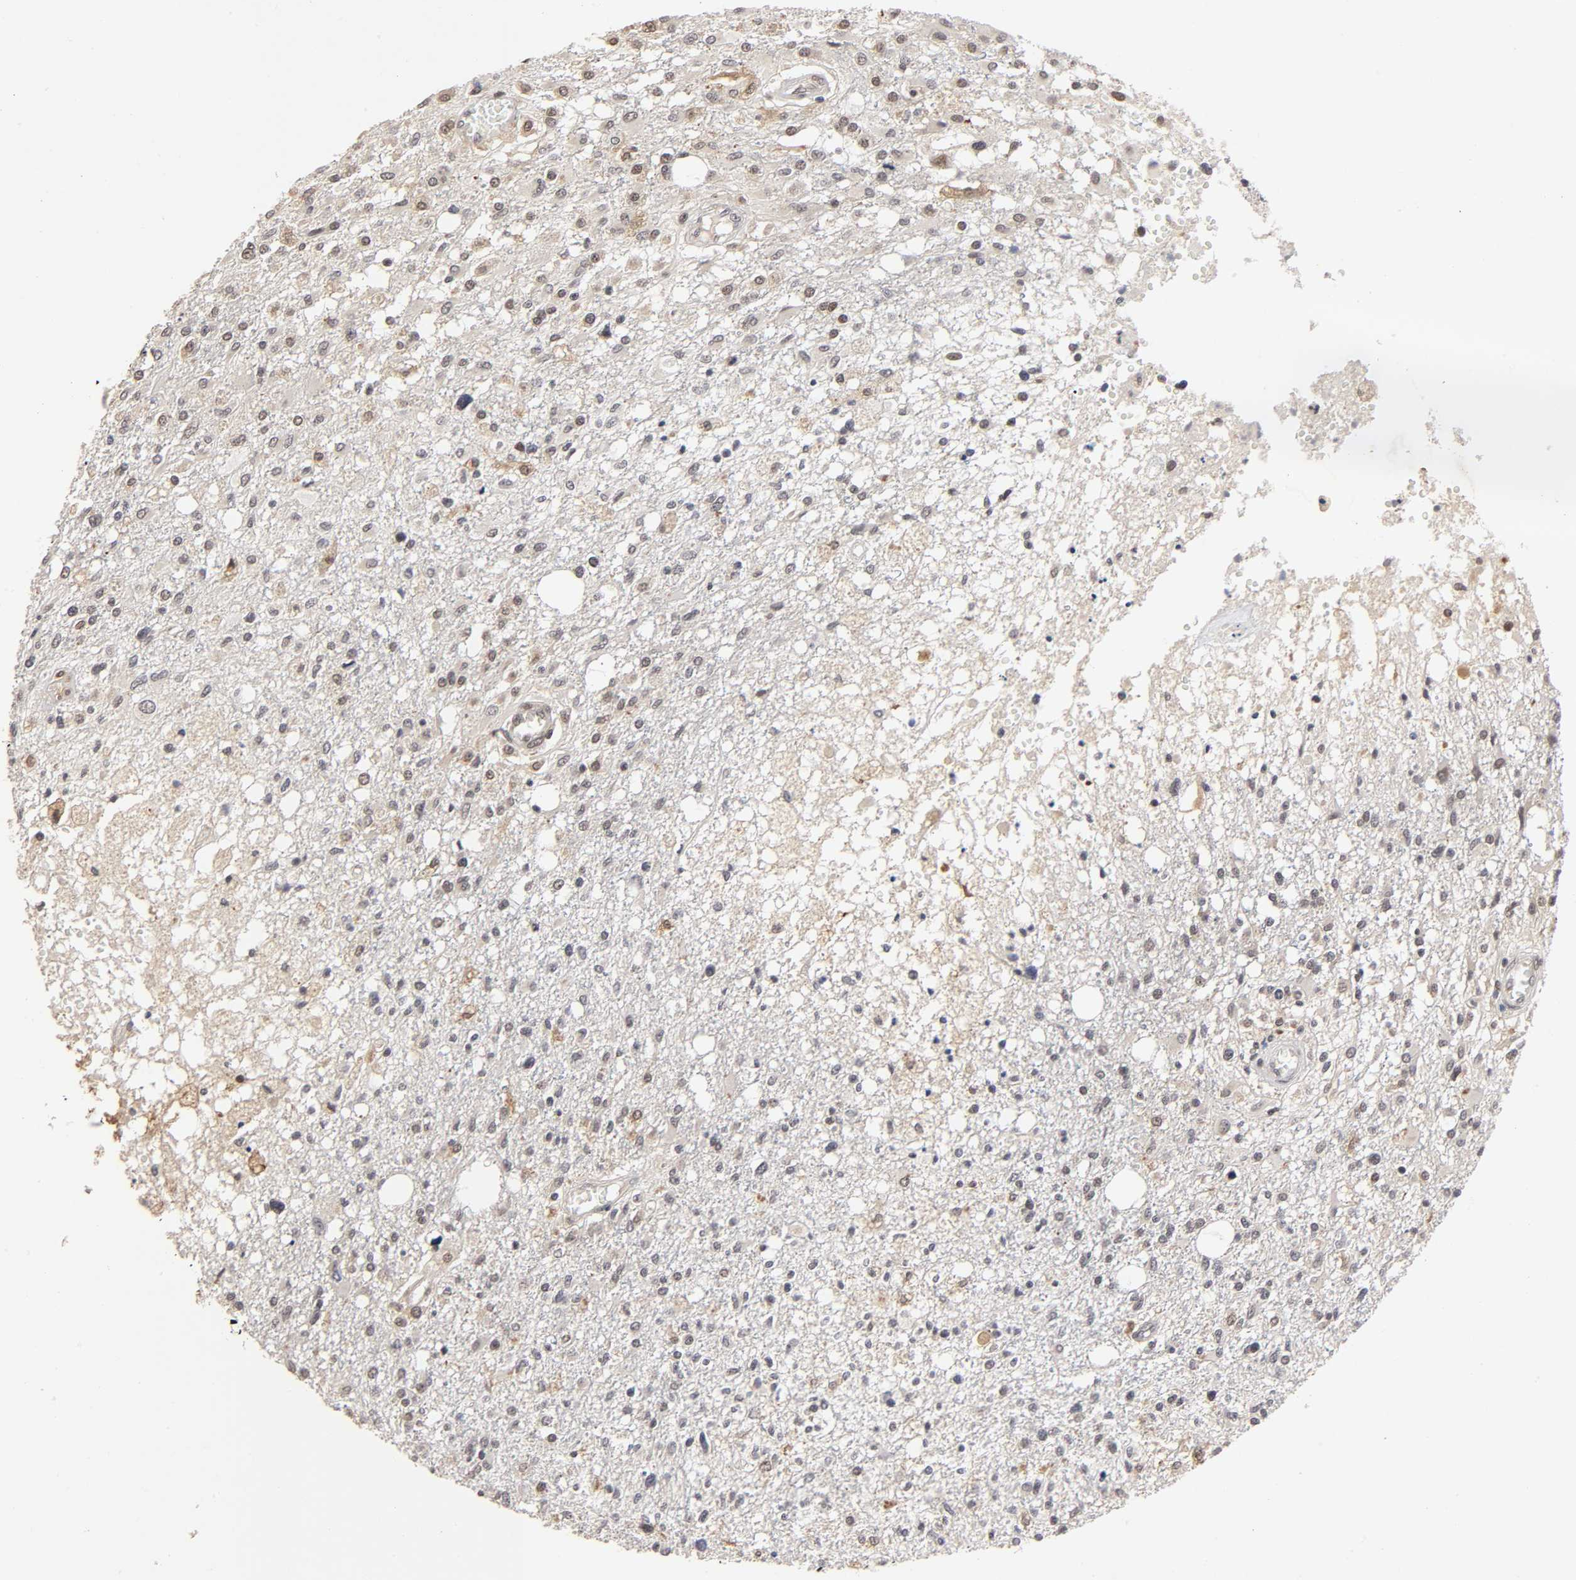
{"staining": {"intensity": "moderate", "quantity": "25%-75%", "location": "cytoplasmic/membranous,nuclear"}, "tissue": "glioma", "cell_type": "Tumor cells", "image_type": "cancer", "snomed": [{"axis": "morphology", "description": "Glioma, malignant, High grade"}, {"axis": "topography", "description": "Cerebral cortex"}], "caption": "A high-resolution histopathology image shows immunohistochemistry staining of glioma, which displays moderate cytoplasmic/membranous and nuclear positivity in approximately 25%-75% of tumor cells.", "gene": "EP300", "patient": {"sex": "male", "age": 76}}